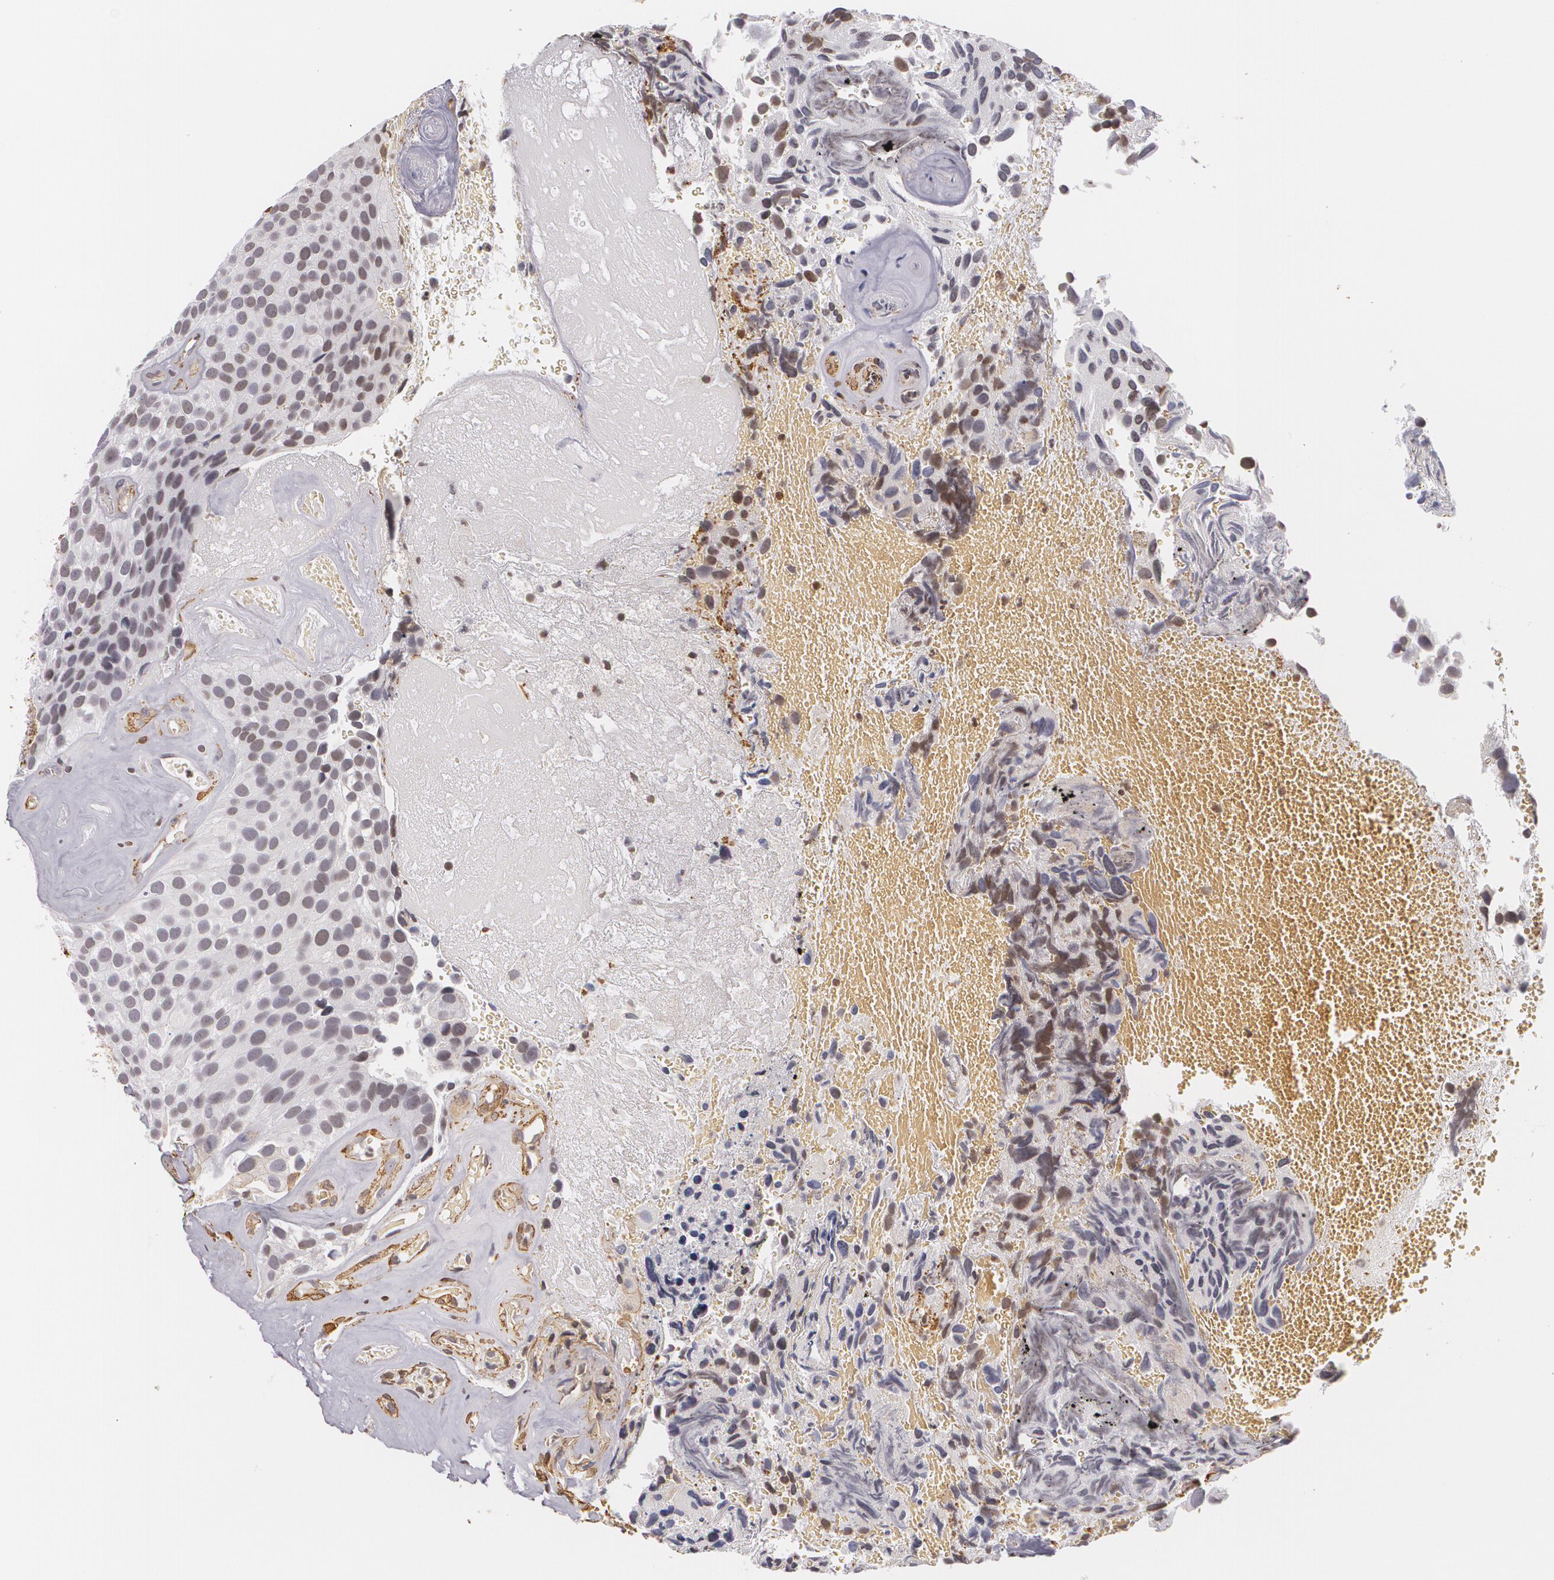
{"staining": {"intensity": "negative", "quantity": "none", "location": "none"}, "tissue": "urothelial cancer", "cell_type": "Tumor cells", "image_type": "cancer", "snomed": [{"axis": "morphology", "description": "Urothelial carcinoma, High grade"}, {"axis": "topography", "description": "Urinary bladder"}], "caption": "Immunohistochemistry image of neoplastic tissue: human urothelial cancer stained with DAB demonstrates no significant protein positivity in tumor cells.", "gene": "VAMP1", "patient": {"sex": "male", "age": 72}}